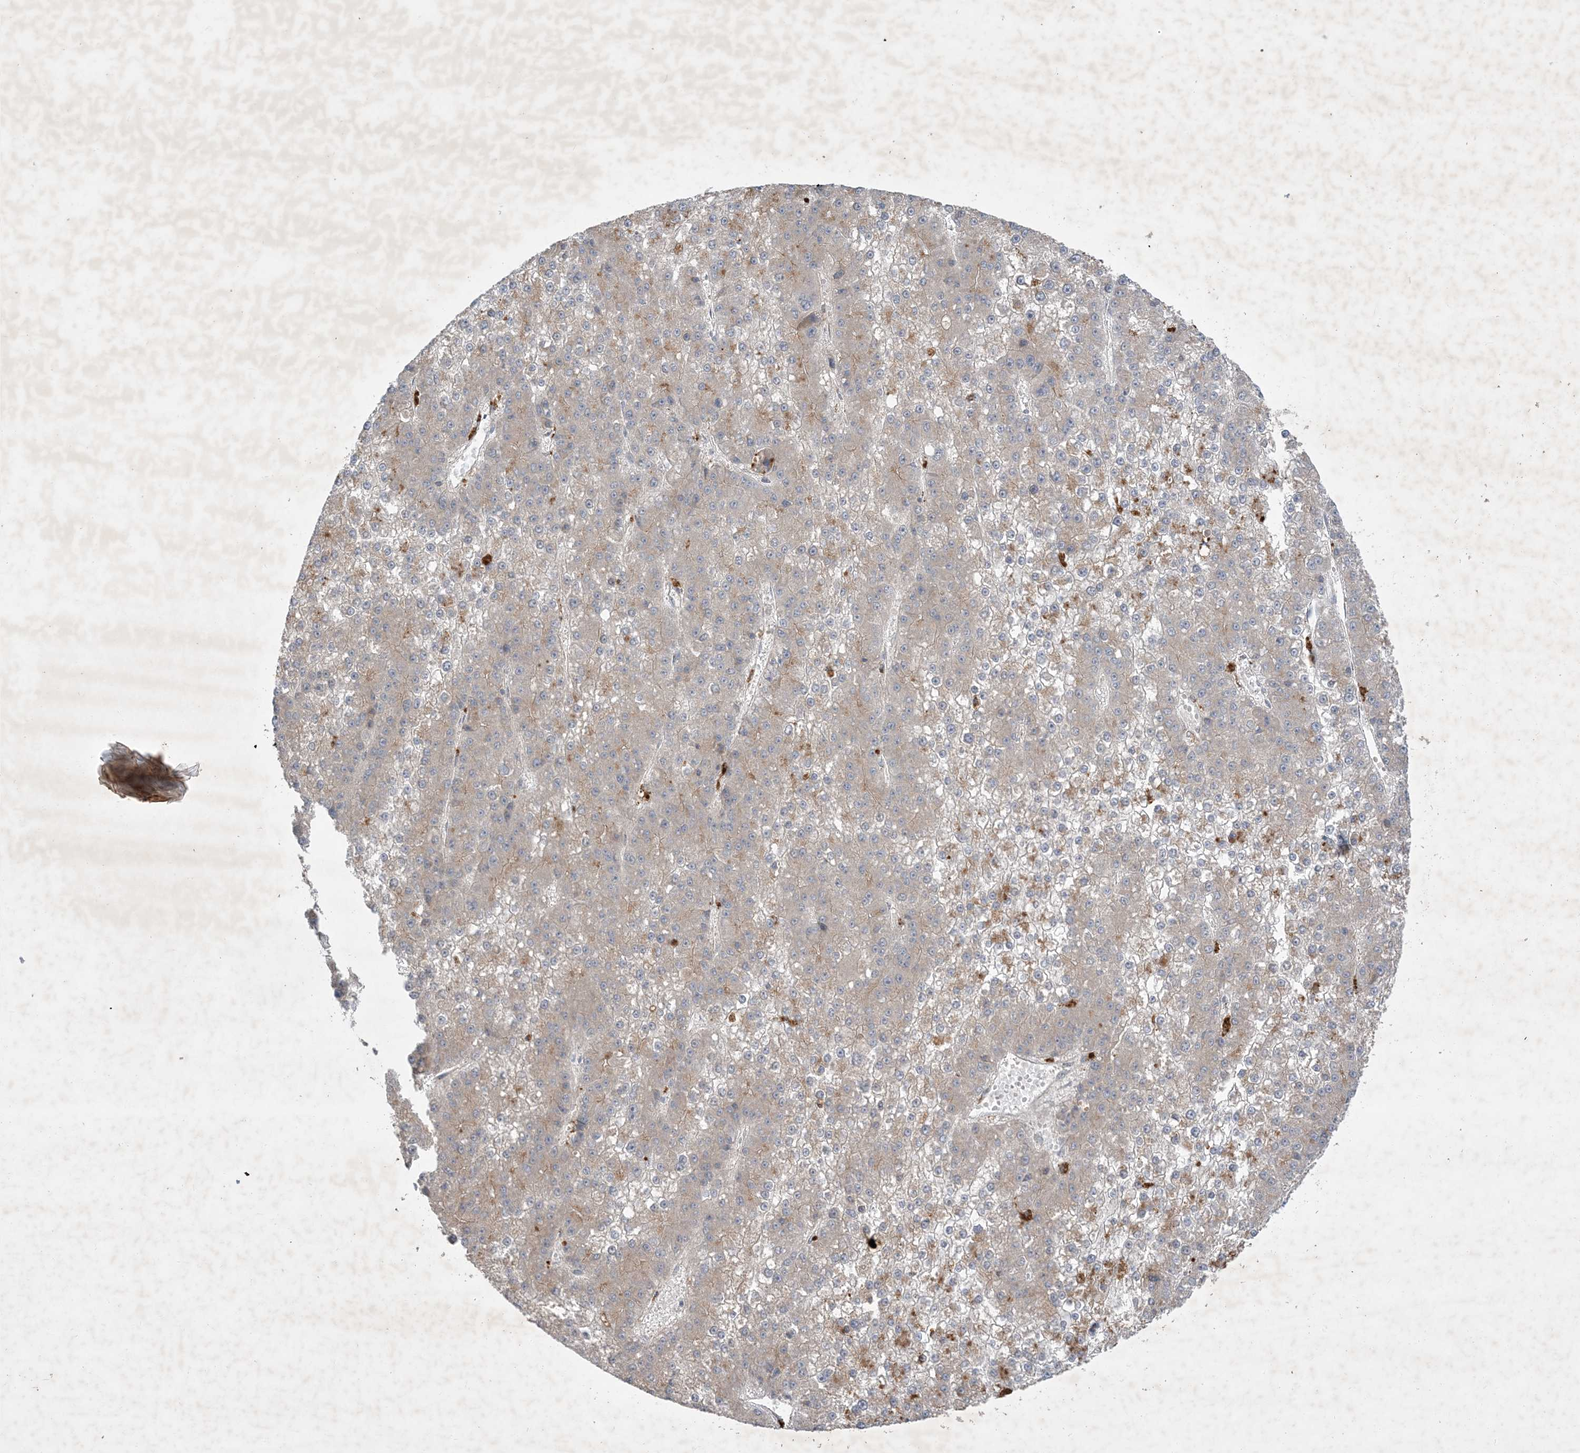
{"staining": {"intensity": "weak", "quantity": "25%-75%", "location": "cytoplasmic/membranous"}, "tissue": "liver cancer", "cell_type": "Tumor cells", "image_type": "cancer", "snomed": [{"axis": "morphology", "description": "Carcinoma, Hepatocellular, NOS"}, {"axis": "topography", "description": "Liver"}], "caption": "Liver hepatocellular carcinoma tissue exhibits weak cytoplasmic/membranous expression in about 25%-75% of tumor cells, visualized by immunohistochemistry. Nuclei are stained in blue.", "gene": "MRPS18A", "patient": {"sex": "female", "age": 73}}